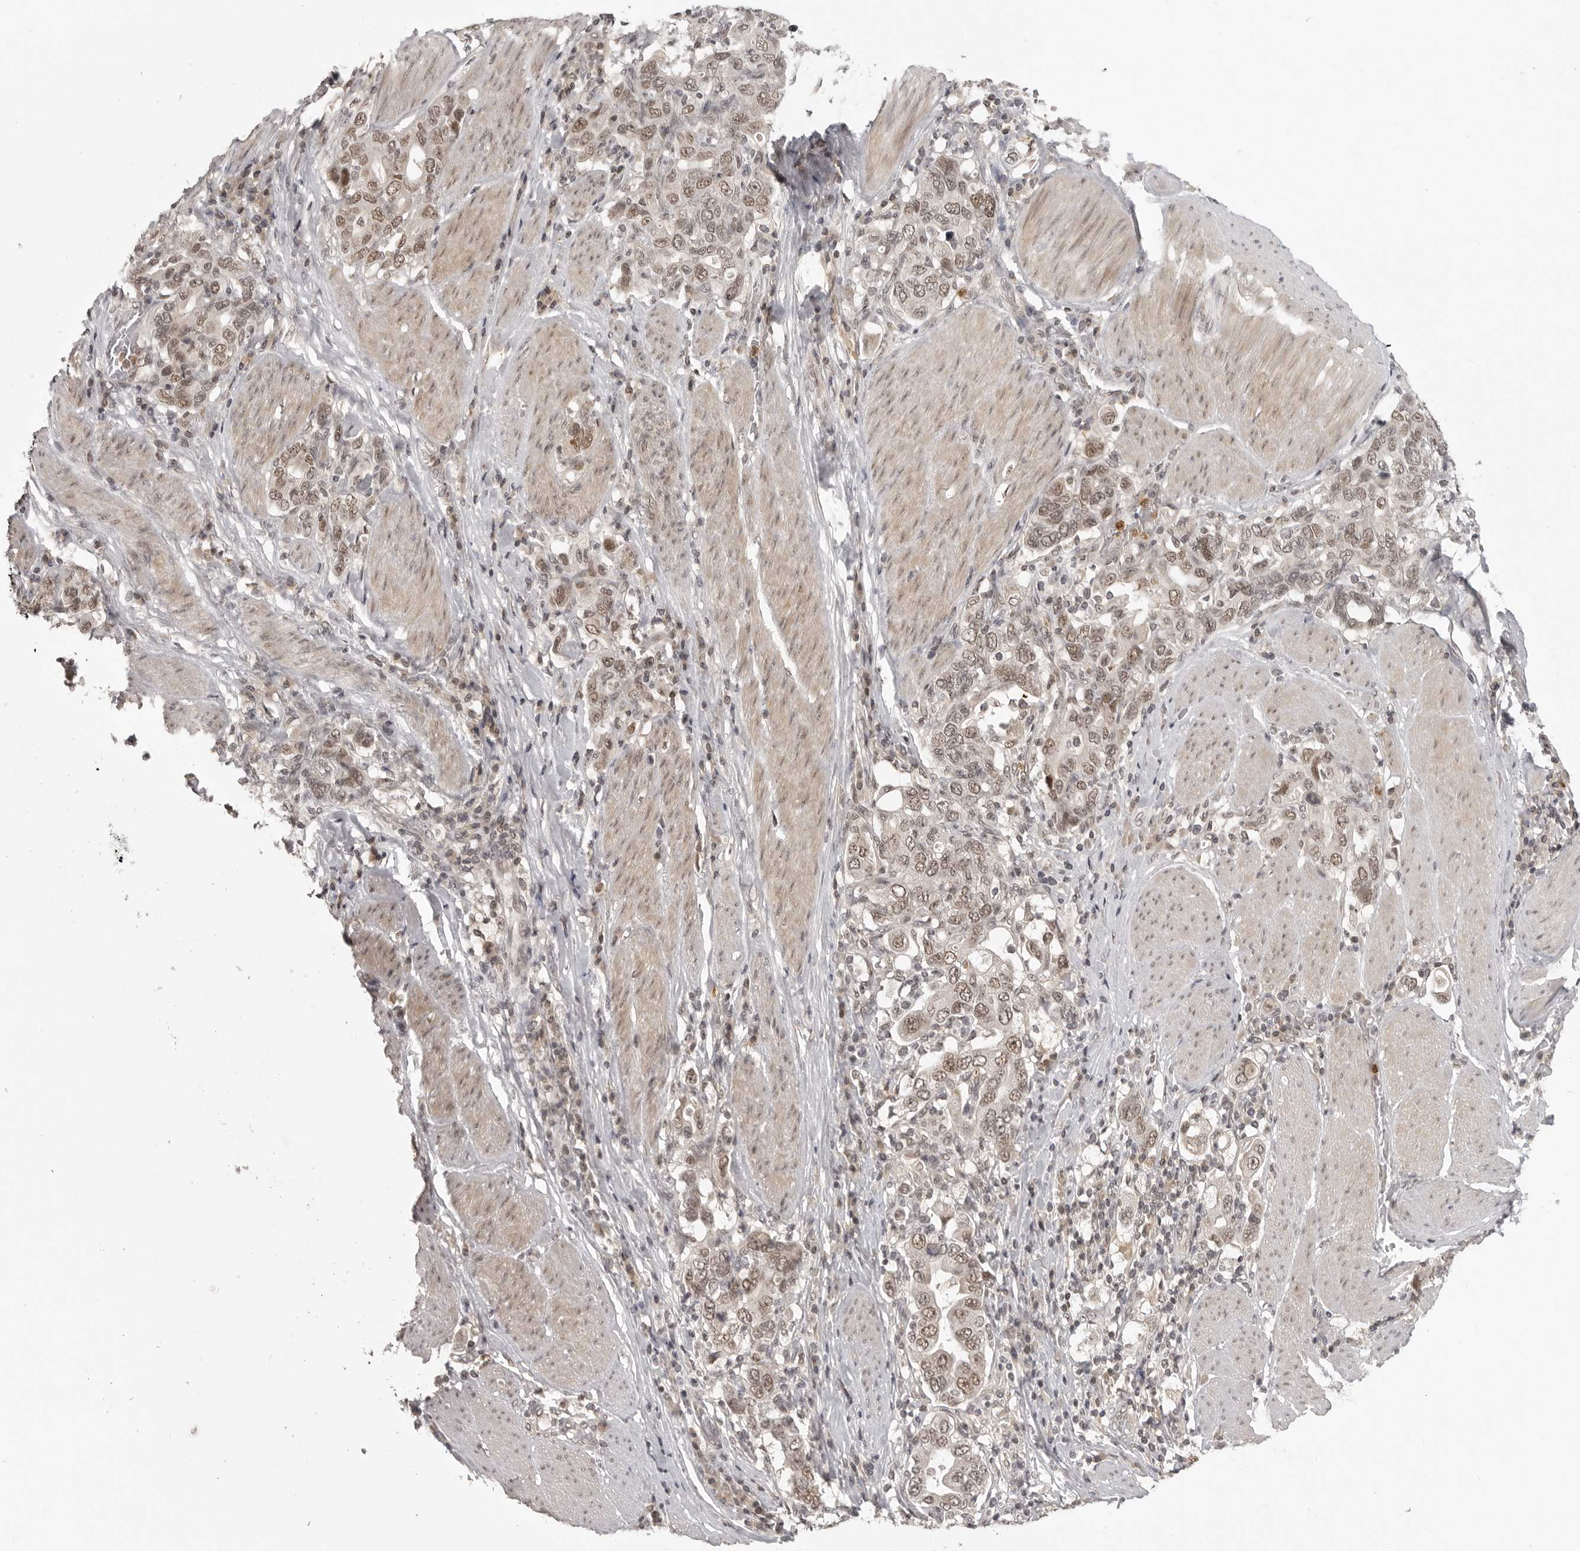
{"staining": {"intensity": "moderate", "quantity": ">75%", "location": "cytoplasmic/membranous,nuclear"}, "tissue": "stomach cancer", "cell_type": "Tumor cells", "image_type": "cancer", "snomed": [{"axis": "morphology", "description": "Adenocarcinoma, NOS"}, {"axis": "topography", "description": "Stomach, upper"}], "caption": "DAB immunohistochemical staining of stomach cancer displays moderate cytoplasmic/membranous and nuclear protein staining in about >75% of tumor cells.", "gene": "PEG3", "patient": {"sex": "male", "age": 62}}